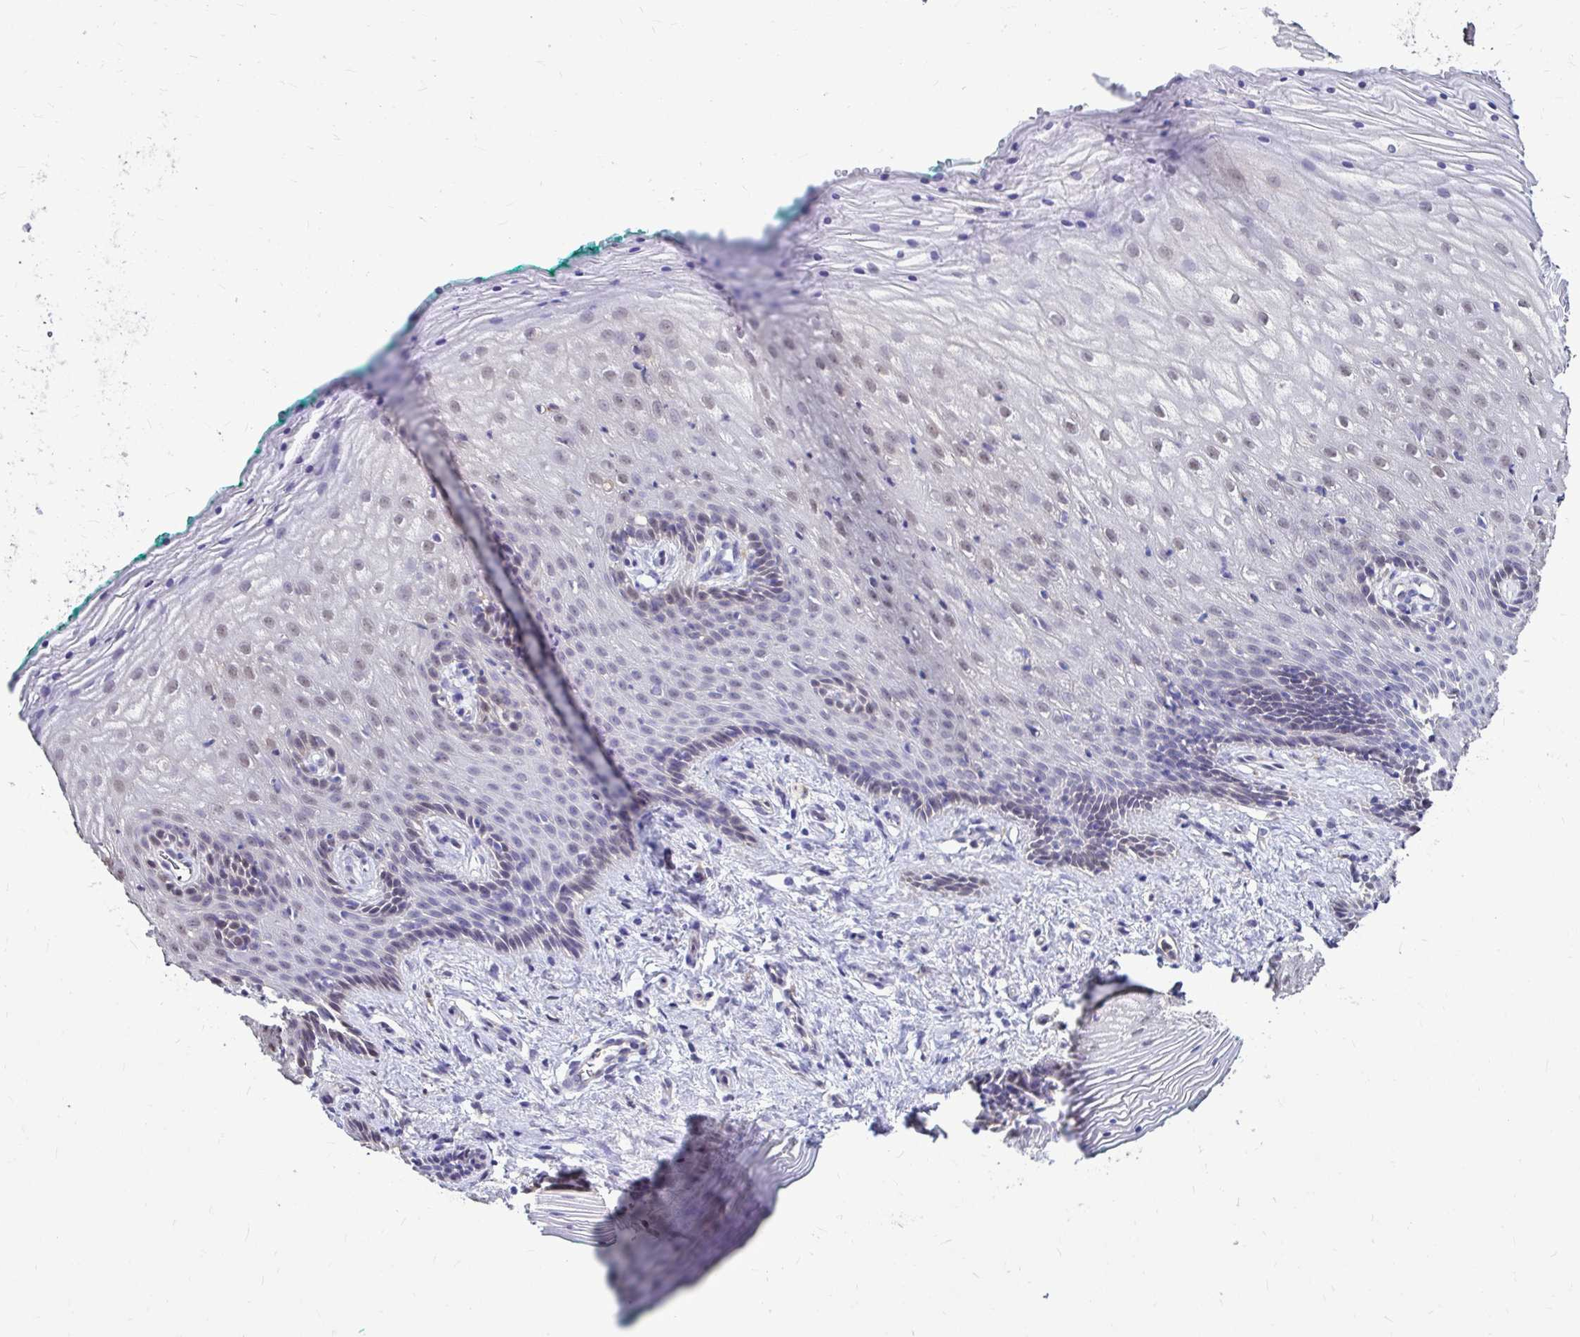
{"staining": {"intensity": "negative", "quantity": "none", "location": "none"}, "tissue": "vagina", "cell_type": "Squamous epithelial cells", "image_type": "normal", "snomed": [{"axis": "morphology", "description": "Normal tissue, NOS"}, {"axis": "topography", "description": "Vagina"}], "caption": "DAB (3,3'-diaminobenzidine) immunohistochemical staining of benign vagina demonstrates no significant staining in squamous epithelial cells. (Brightfield microscopy of DAB immunohistochemistry (IHC) at high magnification).", "gene": "IDH1", "patient": {"sex": "female", "age": 45}}